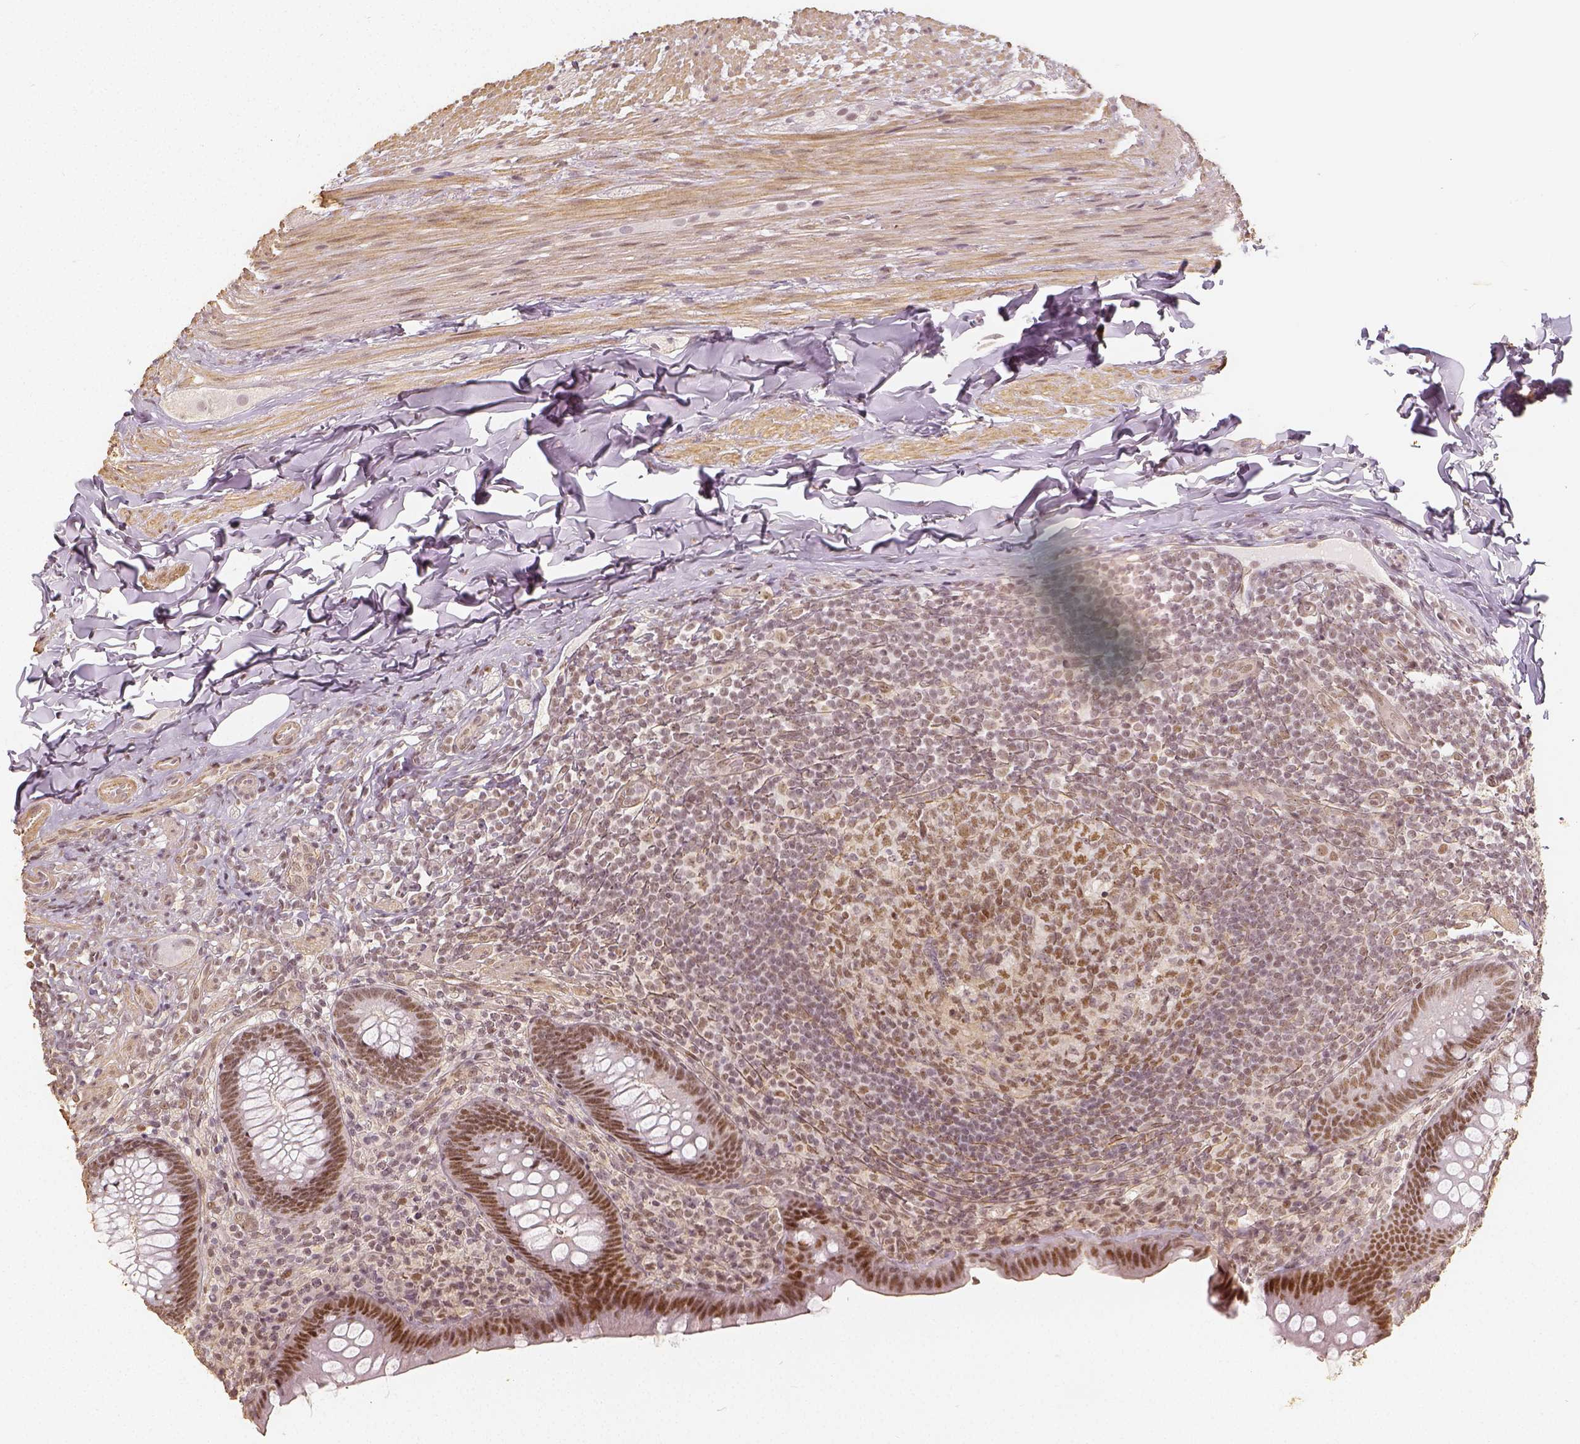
{"staining": {"intensity": "moderate", "quantity": ">75%", "location": "nuclear"}, "tissue": "appendix", "cell_type": "Glandular cells", "image_type": "normal", "snomed": [{"axis": "morphology", "description": "Normal tissue, NOS"}, {"axis": "topography", "description": "Appendix"}], "caption": "Immunohistochemistry (IHC) histopathology image of normal appendix stained for a protein (brown), which demonstrates medium levels of moderate nuclear positivity in about >75% of glandular cells.", "gene": "HDAC1", "patient": {"sex": "male", "age": 47}}